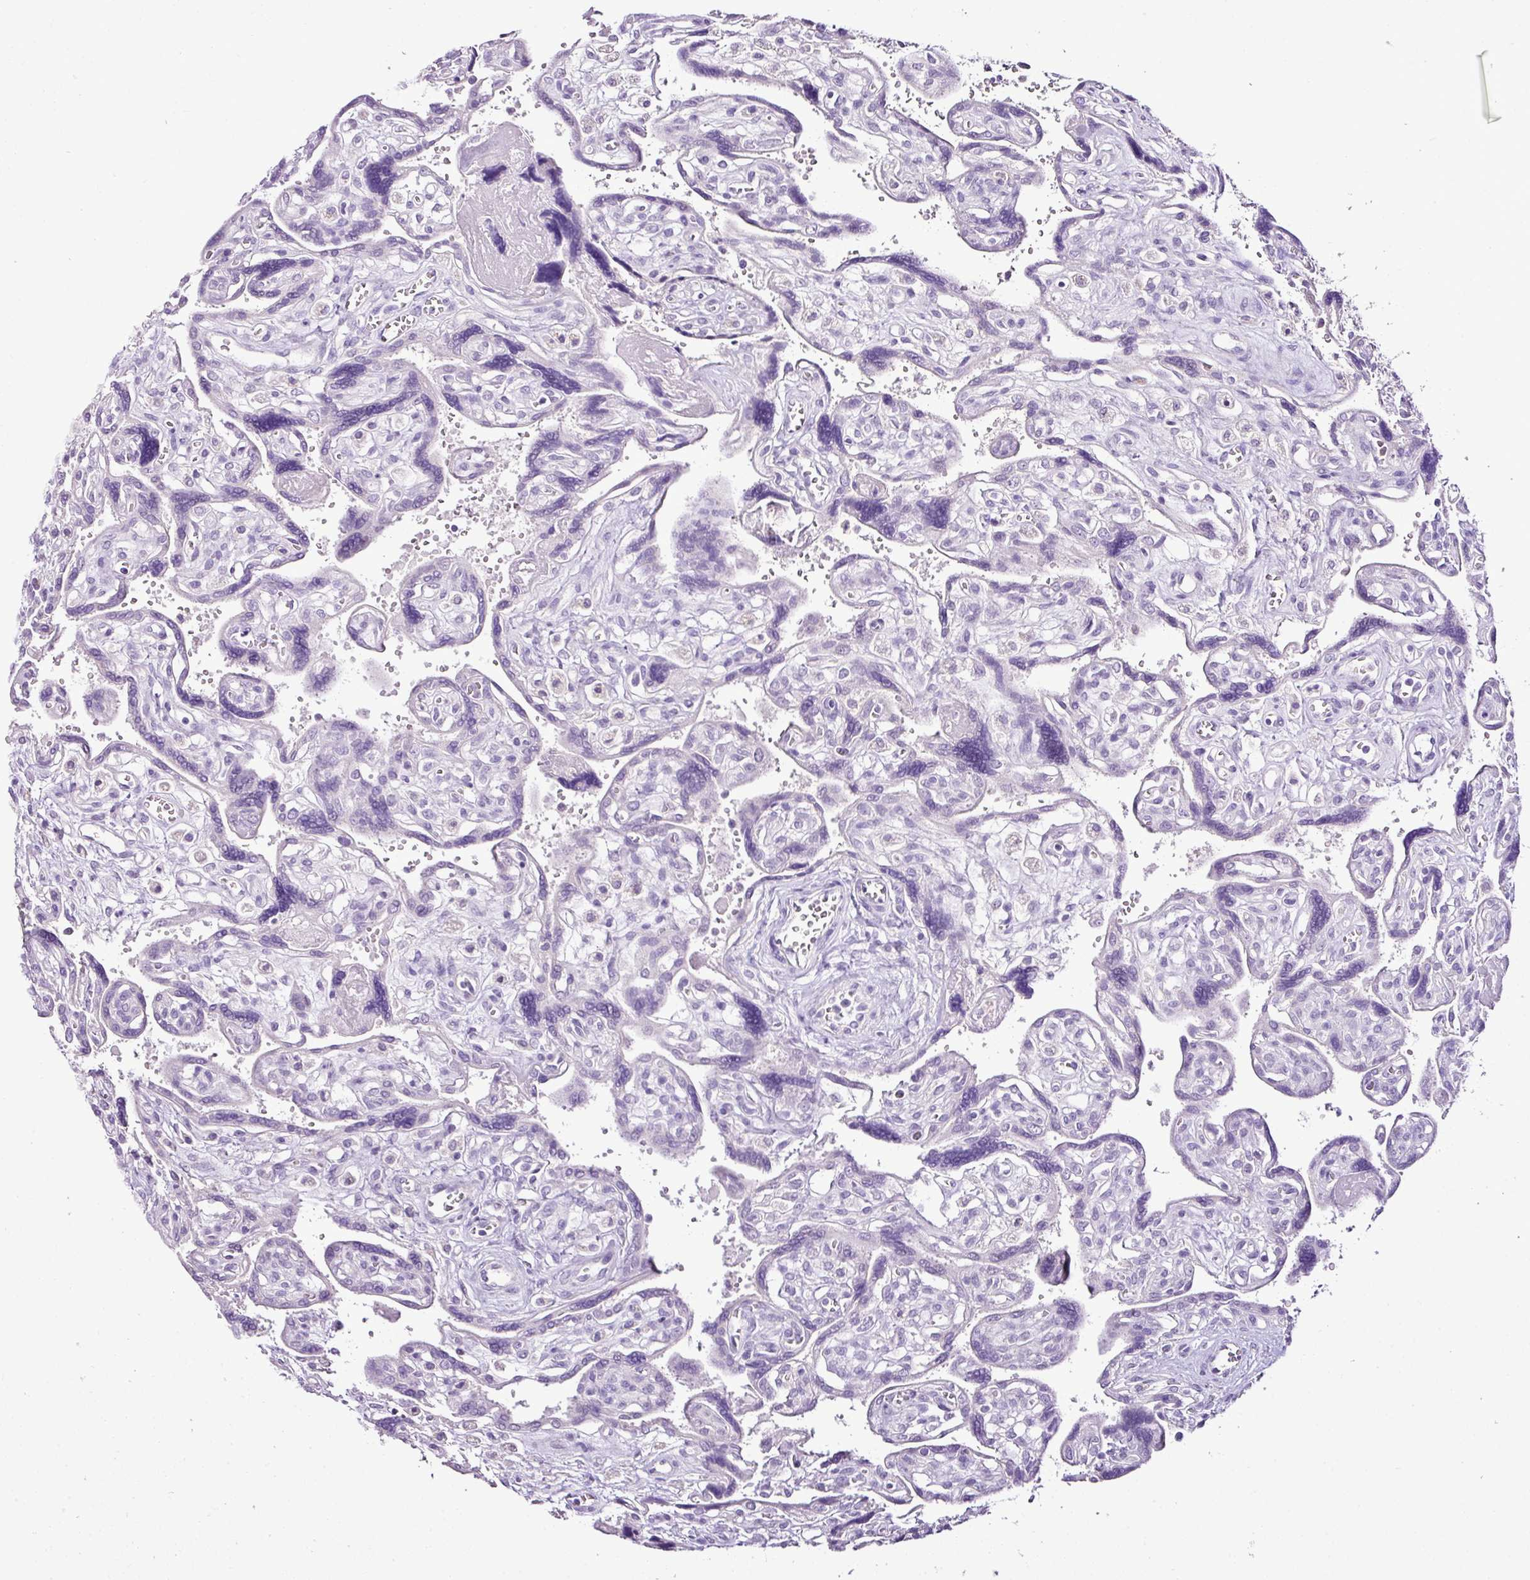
{"staining": {"intensity": "negative", "quantity": "none", "location": "none"}, "tissue": "placenta", "cell_type": "Decidual cells", "image_type": "normal", "snomed": [{"axis": "morphology", "description": "Normal tissue, NOS"}, {"axis": "topography", "description": "Placenta"}], "caption": "An image of human placenta is negative for staining in decidual cells. Nuclei are stained in blue.", "gene": "ESR1", "patient": {"sex": "female", "age": 39}}